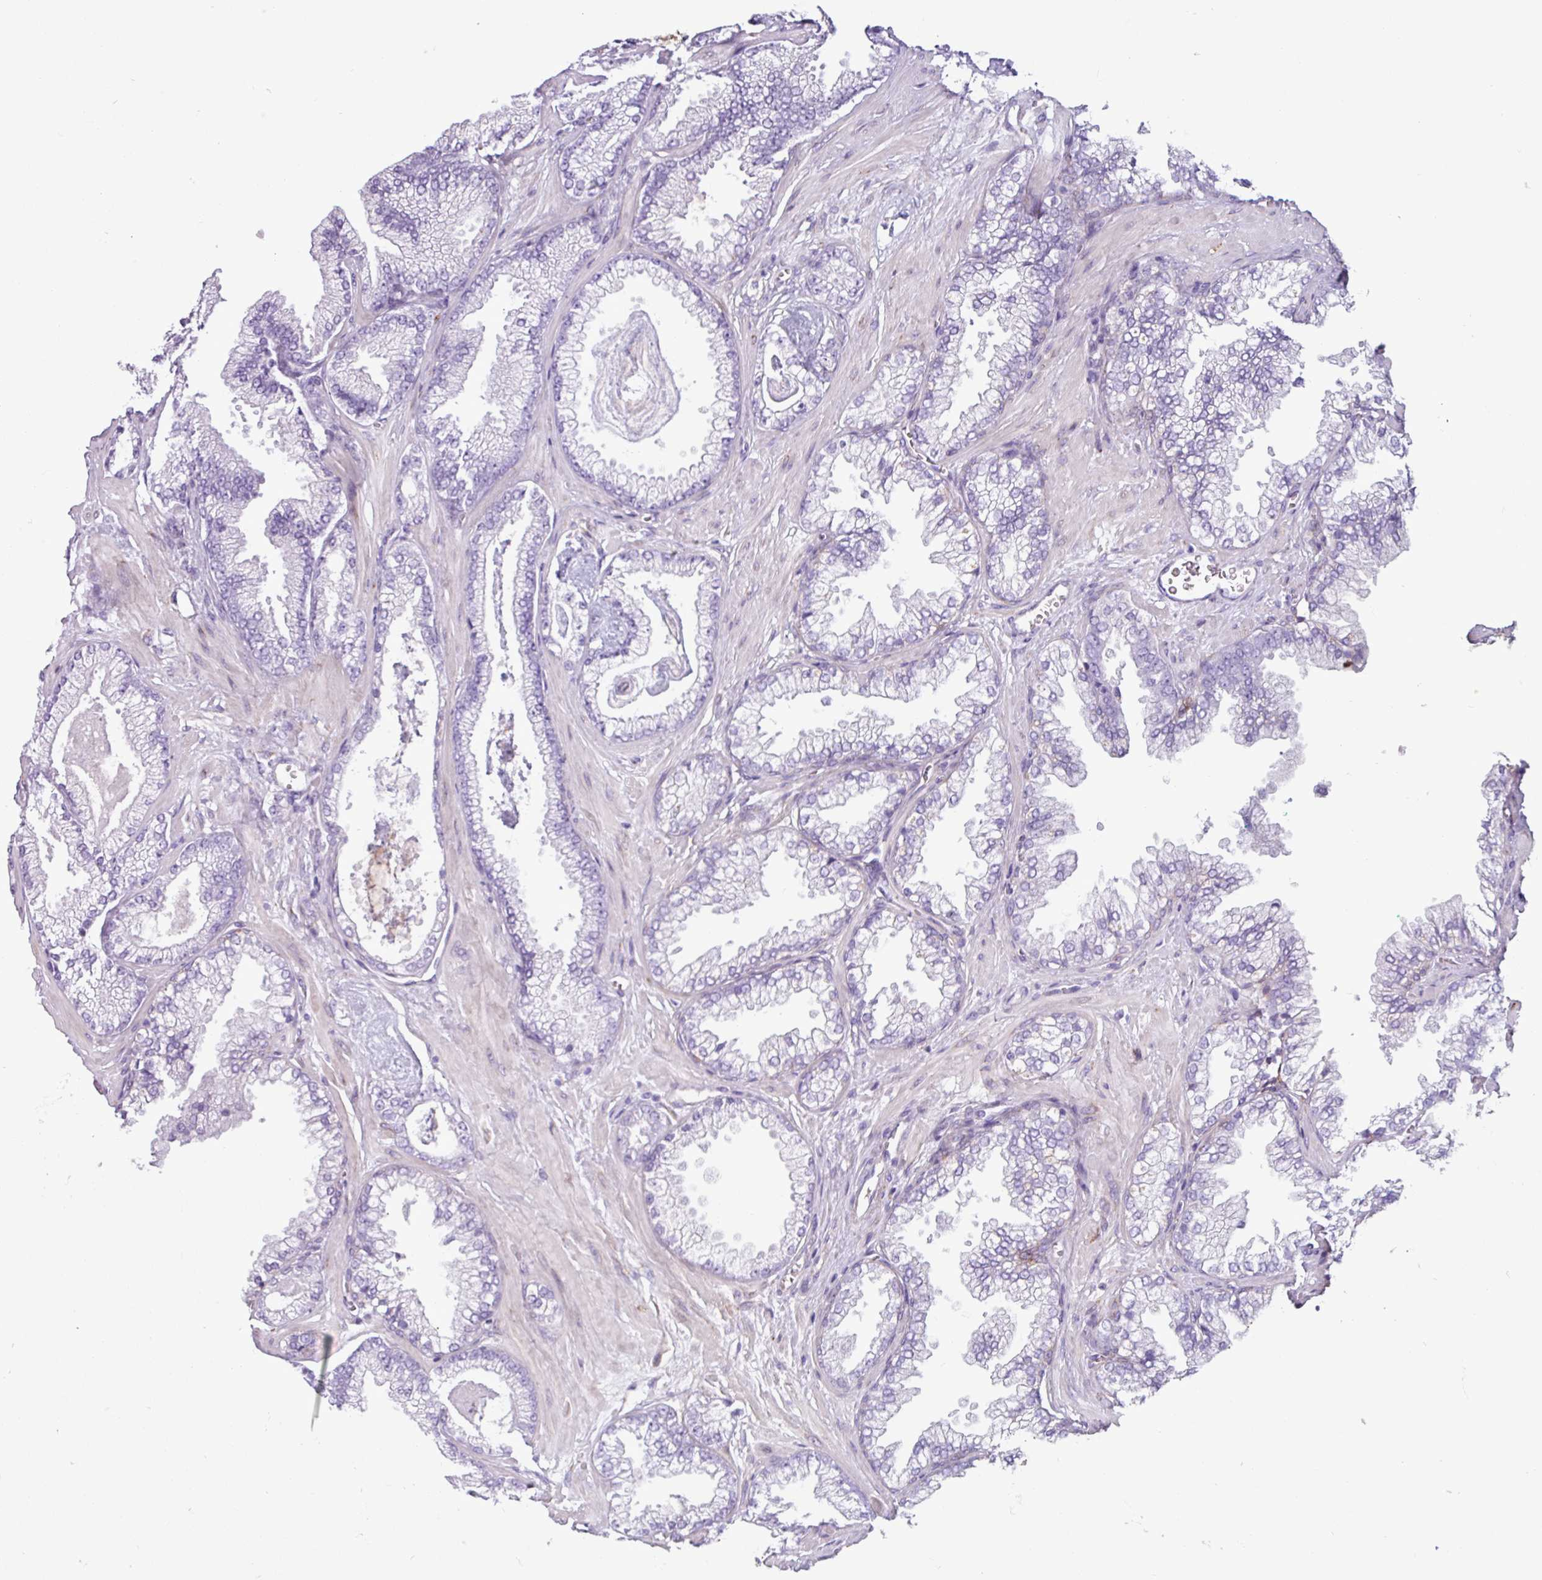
{"staining": {"intensity": "negative", "quantity": "none", "location": "none"}, "tissue": "prostate cancer", "cell_type": "Tumor cells", "image_type": "cancer", "snomed": [{"axis": "morphology", "description": "Adenocarcinoma, Low grade"}, {"axis": "topography", "description": "Prostate"}], "caption": "This is an immunohistochemistry micrograph of human prostate cancer (adenocarcinoma (low-grade)). There is no positivity in tumor cells.", "gene": "PPP1R35", "patient": {"sex": "male", "age": 60}}